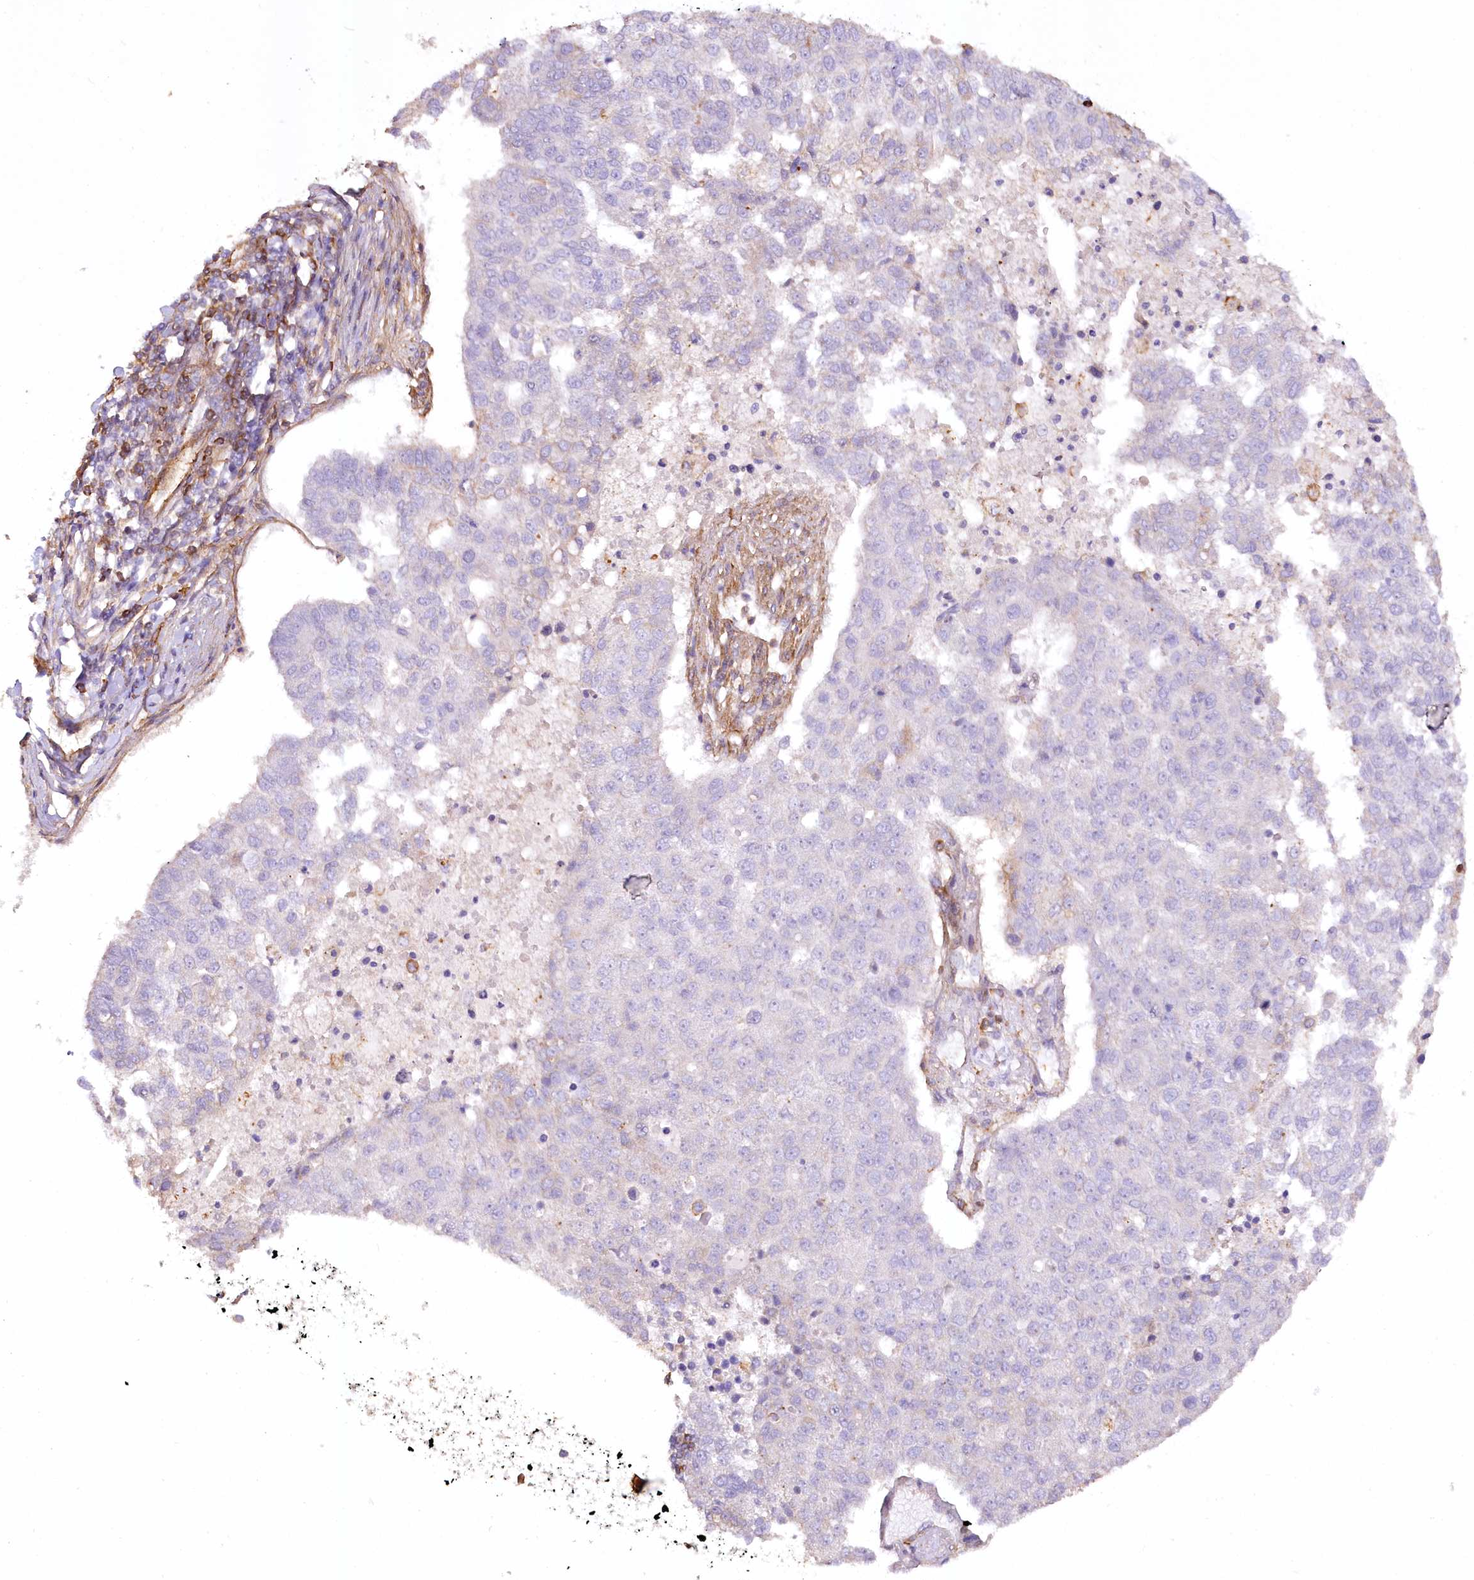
{"staining": {"intensity": "weak", "quantity": "<25%", "location": "cytoplasmic/membranous"}, "tissue": "pancreatic cancer", "cell_type": "Tumor cells", "image_type": "cancer", "snomed": [{"axis": "morphology", "description": "Adenocarcinoma, NOS"}, {"axis": "topography", "description": "Pancreas"}], "caption": "Immunohistochemistry (IHC) histopathology image of human pancreatic adenocarcinoma stained for a protein (brown), which exhibits no expression in tumor cells. (Immunohistochemistry (IHC), brightfield microscopy, high magnification).", "gene": "SYNPO2", "patient": {"sex": "female", "age": 61}}